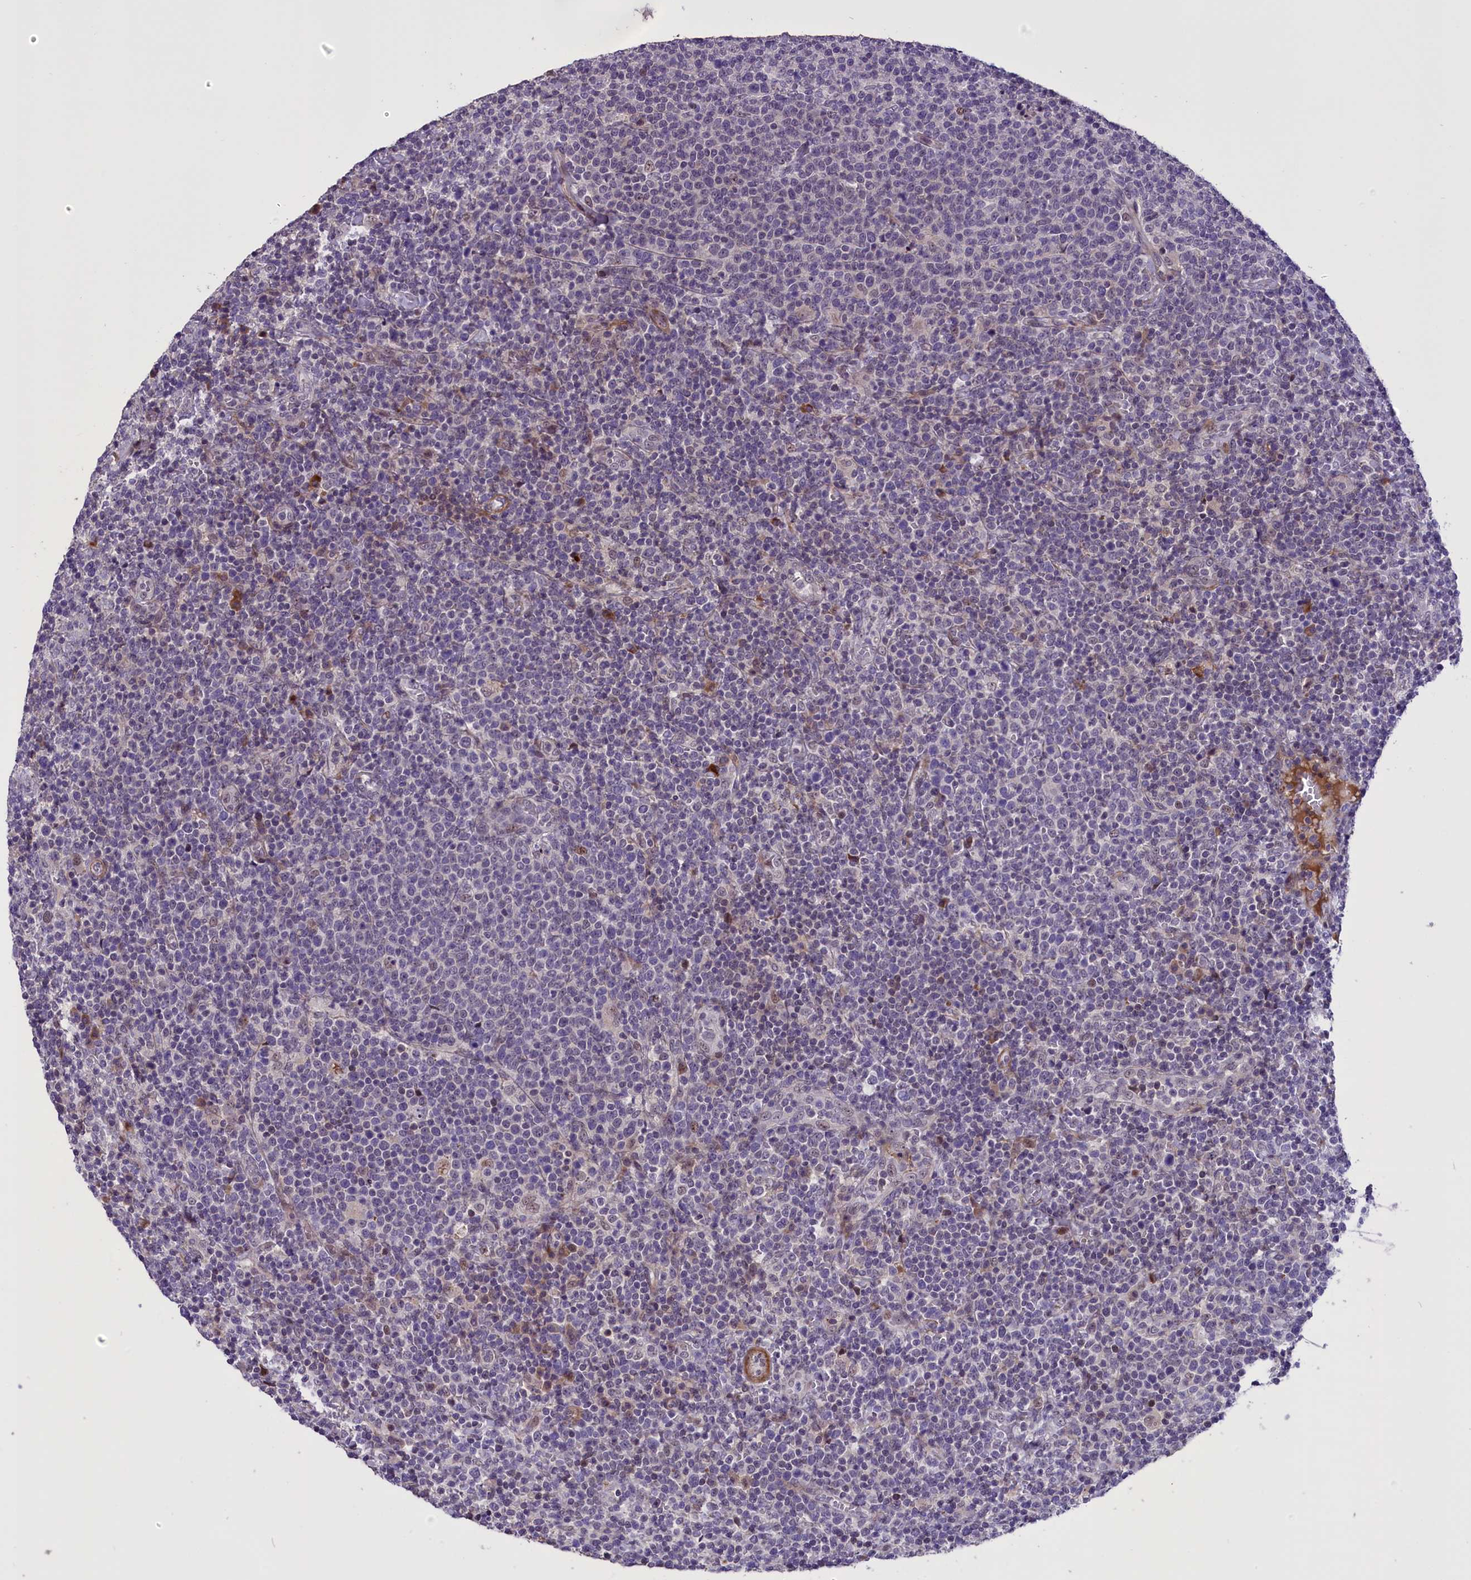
{"staining": {"intensity": "negative", "quantity": "none", "location": "none"}, "tissue": "lymphoma", "cell_type": "Tumor cells", "image_type": "cancer", "snomed": [{"axis": "morphology", "description": "Malignant lymphoma, non-Hodgkin's type, High grade"}, {"axis": "topography", "description": "Lymph node"}], "caption": "Human malignant lymphoma, non-Hodgkin's type (high-grade) stained for a protein using IHC shows no staining in tumor cells.", "gene": "ENHO", "patient": {"sex": "male", "age": 61}}